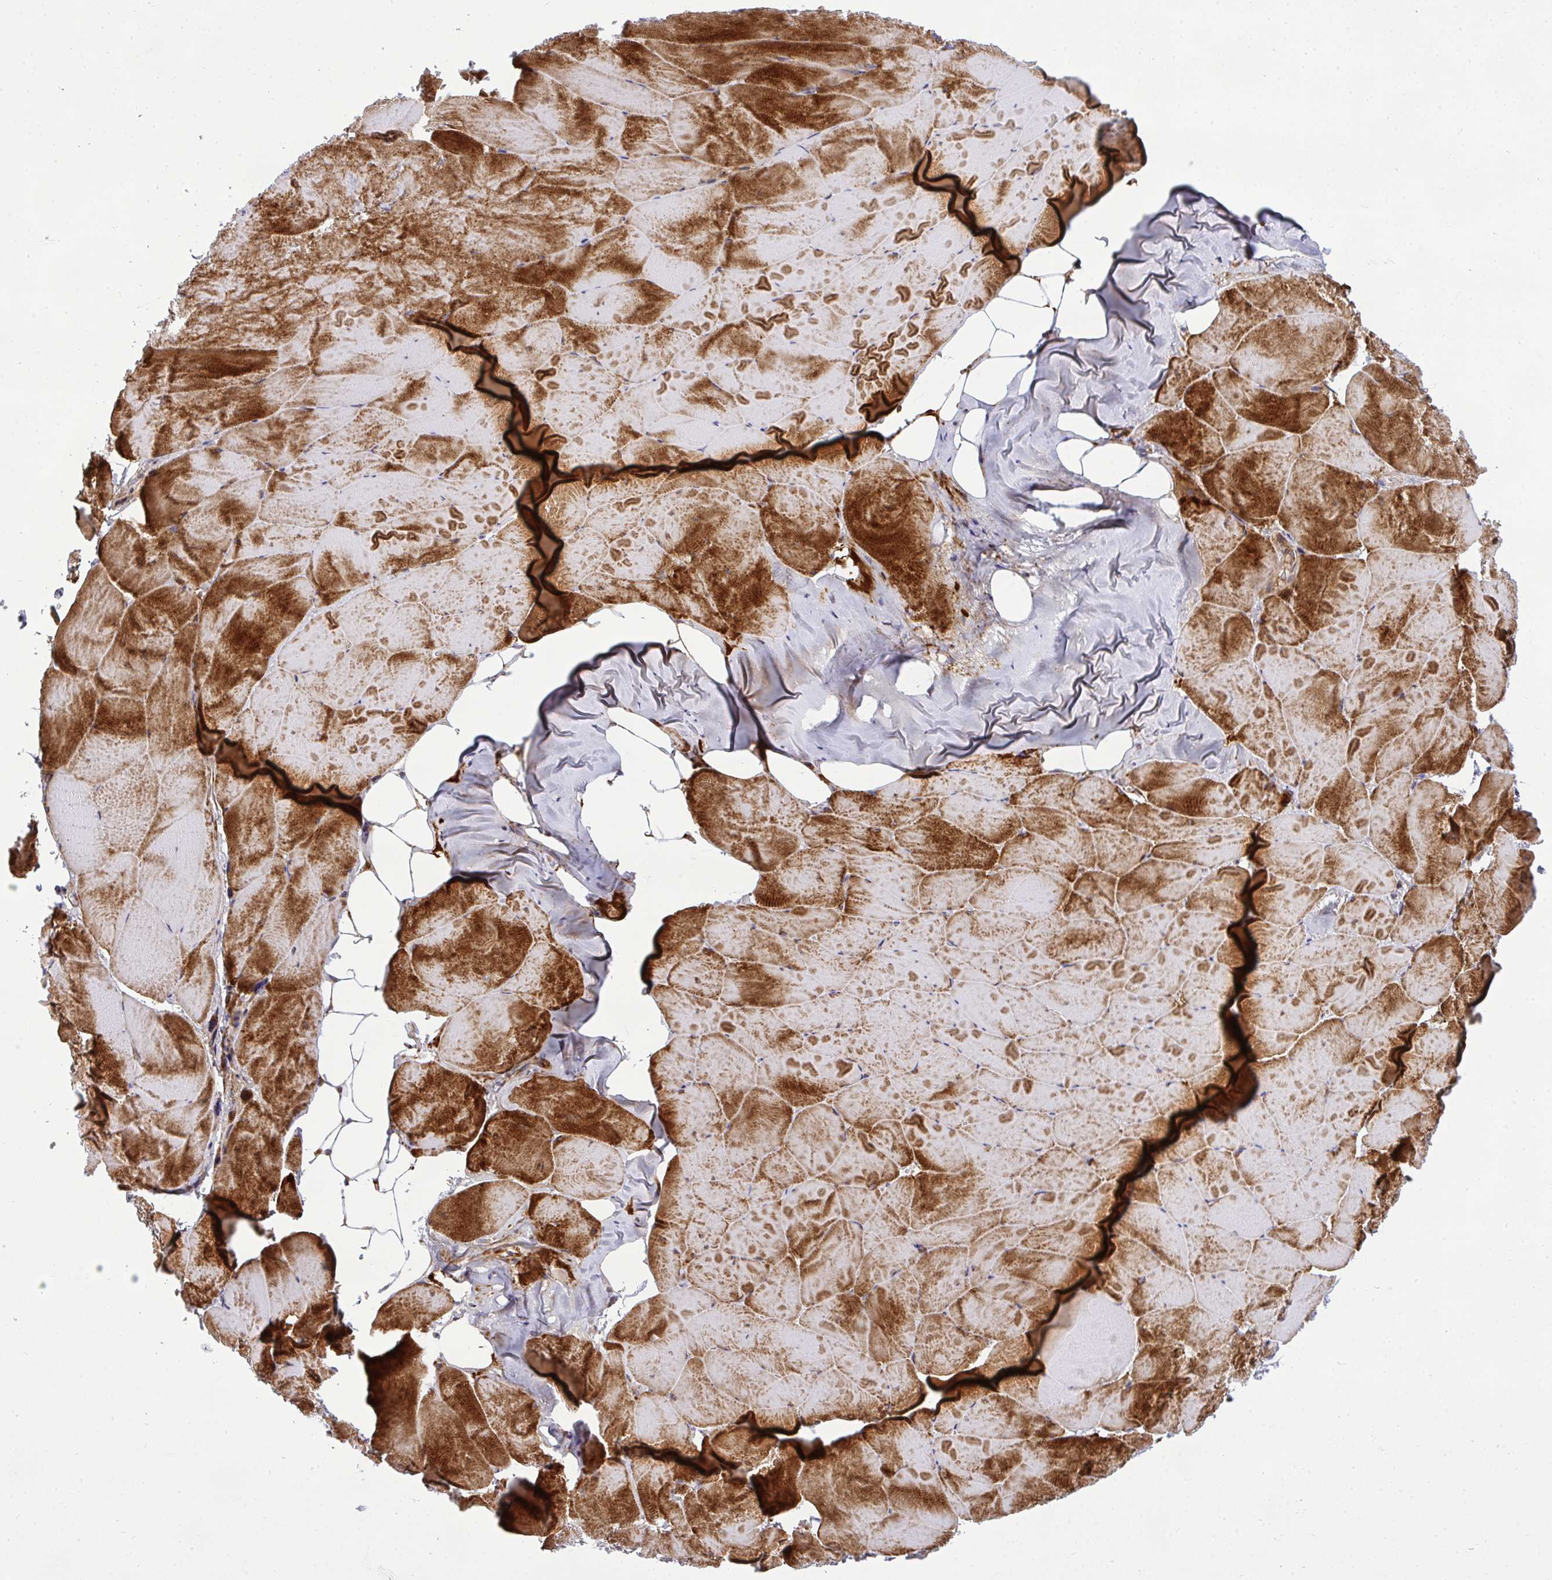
{"staining": {"intensity": "strong", "quantity": "25%-75%", "location": "cytoplasmic/membranous"}, "tissue": "skeletal muscle", "cell_type": "Myocytes", "image_type": "normal", "snomed": [{"axis": "morphology", "description": "Normal tissue, NOS"}, {"axis": "topography", "description": "Skeletal muscle"}], "caption": "IHC of unremarkable skeletal muscle demonstrates high levels of strong cytoplasmic/membranous staining in approximately 25%-75% of myocytes.", "gene": "CASTOR2", "patient": {"sex": "female", "age": 64}}